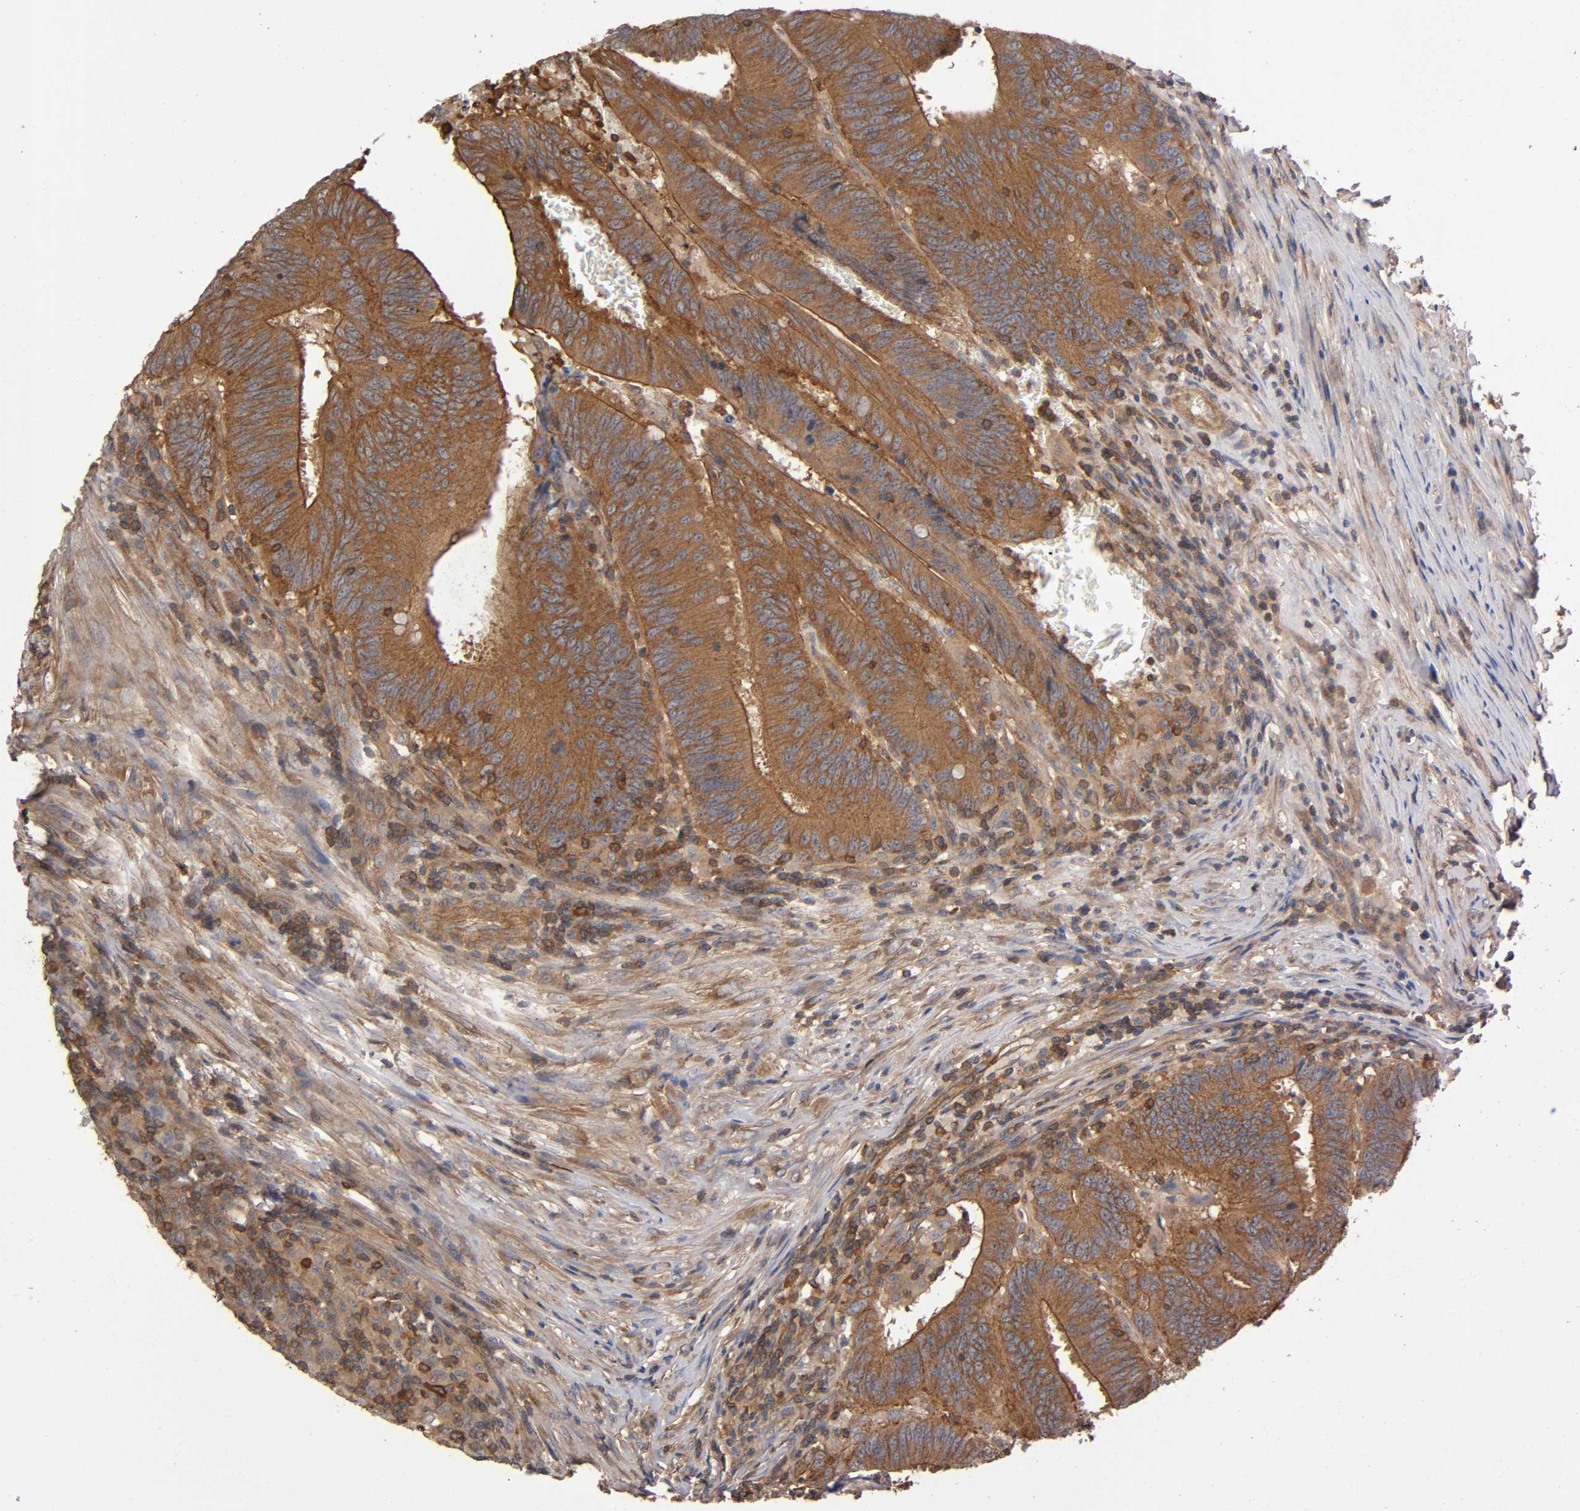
{"staining": {"intensity": "strong", "quantity": ">75%", "location": "cytoplasmic/membranous"}, "tissue": "colorectal cancer", "cell_type": "Tumor cells", "image_type": "cancer", "snomed": [{"axis": "morphology", "description": "Adenocarcinoma, NOS"}, {"axis": "topography", "description": "Colon"}], "caption": "A brown stain shows strong cytoplasmic/membranous positivity of a protein in human colorectal cancer (adenocarcinoma) tumor cells.", "gene": "LAMTOR2", "patient": {"sex": "male", "age": 45}}